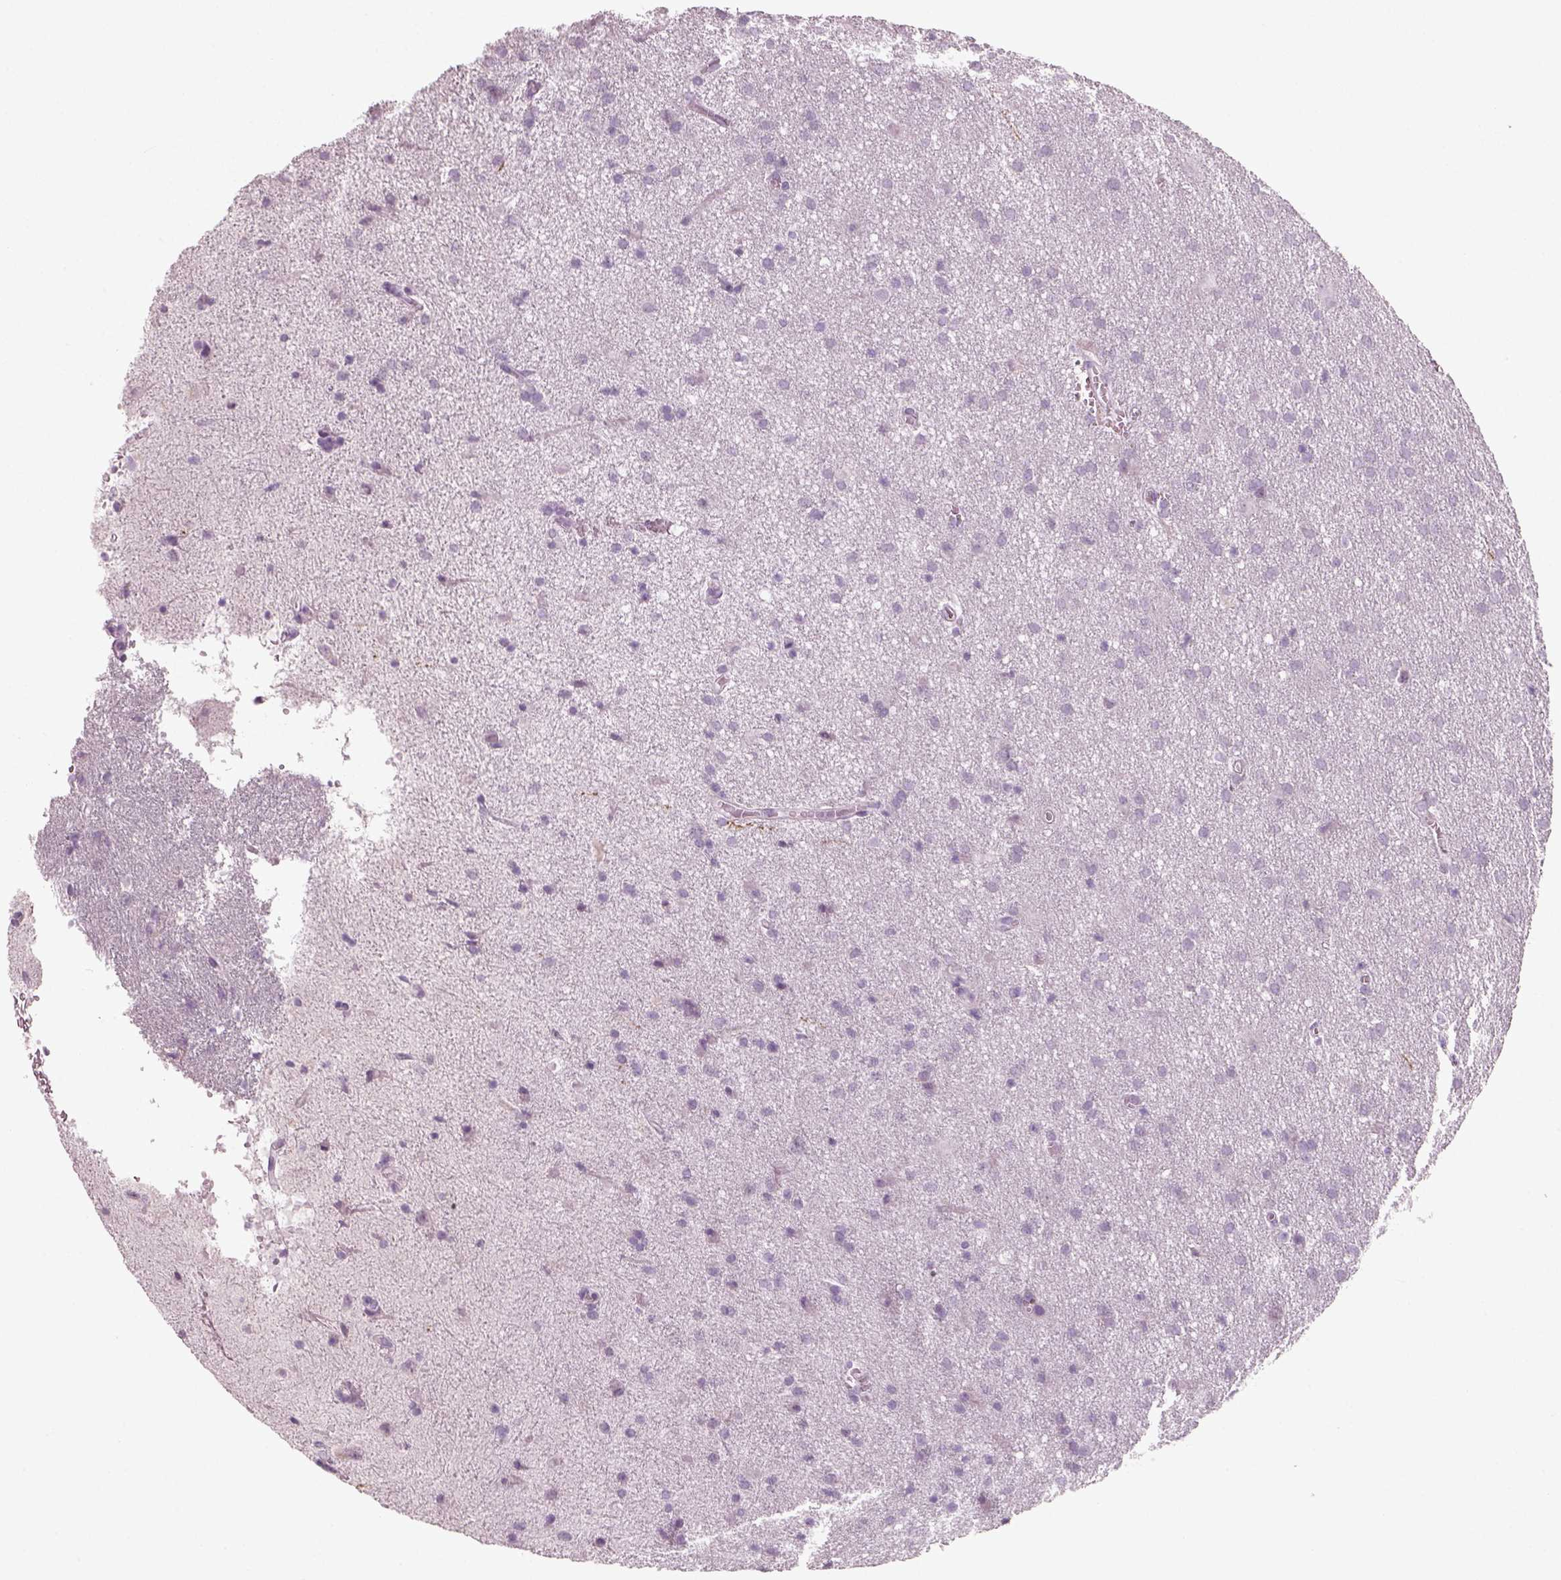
{"staining": {"intensity": "negative", "quantity": "none", "location": "none"}, "tissue": "glioma", "cell_type": "Tumor cells", "image_type": "cancer", "snomed": [{"axis": "morphology", "description": "Glioma, malignant, Low grade"}, {"axis": "topography", "description": "Brain"}], "caption": "Immunohistochemistry micrograph of human glioma stained for a protein (brown), which reveals no expression in tumor cells.", "gene": "SLC6A2", "patient": {"sex": "male", "age": 58}}